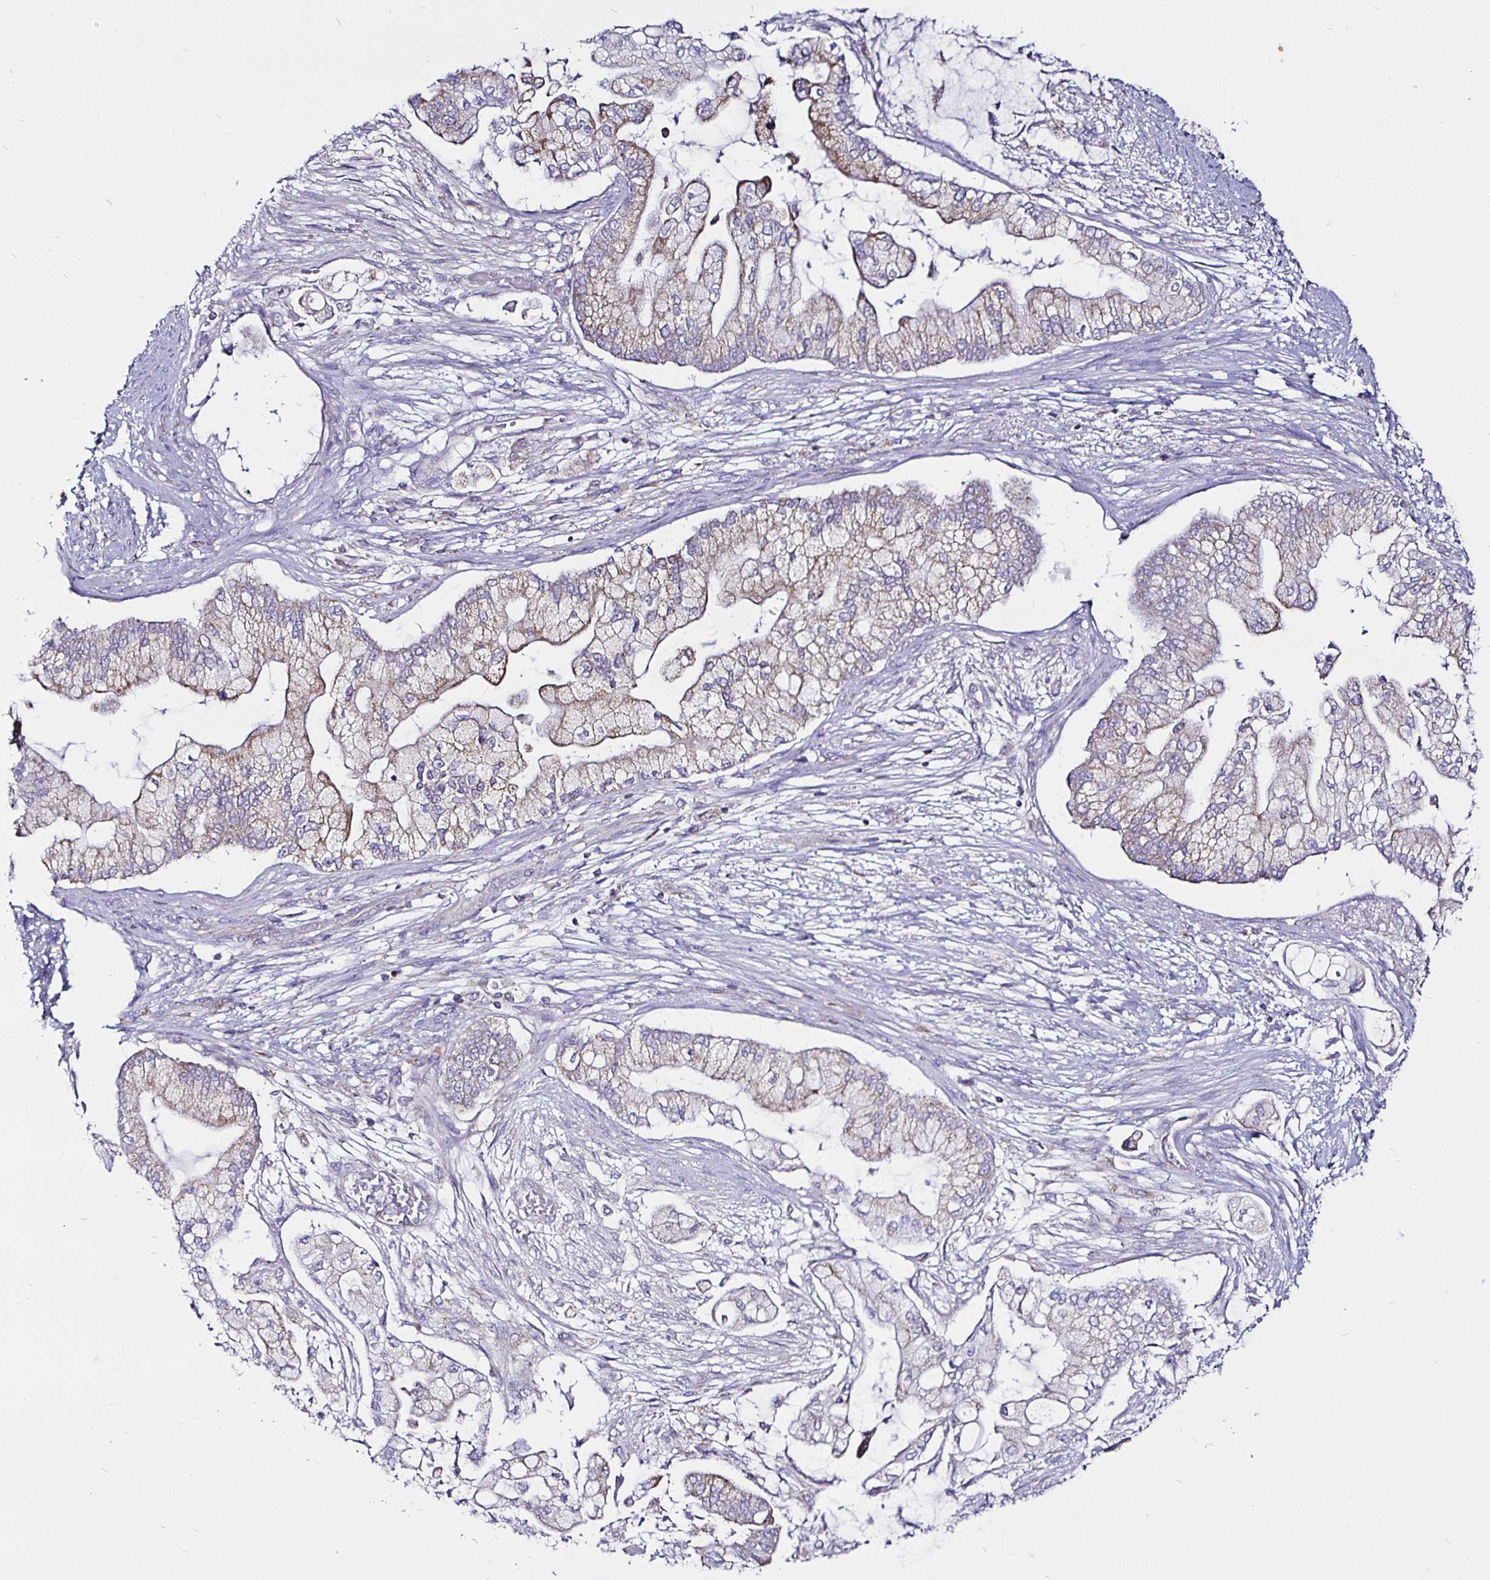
{"staining": {"intensity": "weak", "quantity": "<25%", "location": "cytoplasmic/membranous"}, "tissue": "pancreatic cancer", "cell_type": "Tumor cells", "image_type": "cancer", "snomed": [{"axis": "morphology", "description": "Adenocarcinoma, NOS"}, {"axis": "topography", "description": "Pancreas"}], "caption": "DAB (3,3'-diaminobenzidine) immunohistochemical staining of pancreatic adenocarcinoma shows no significant expression in tumor cells.", "gene": "PGAM2", "patient": {"sex": "female", "age": 69}}